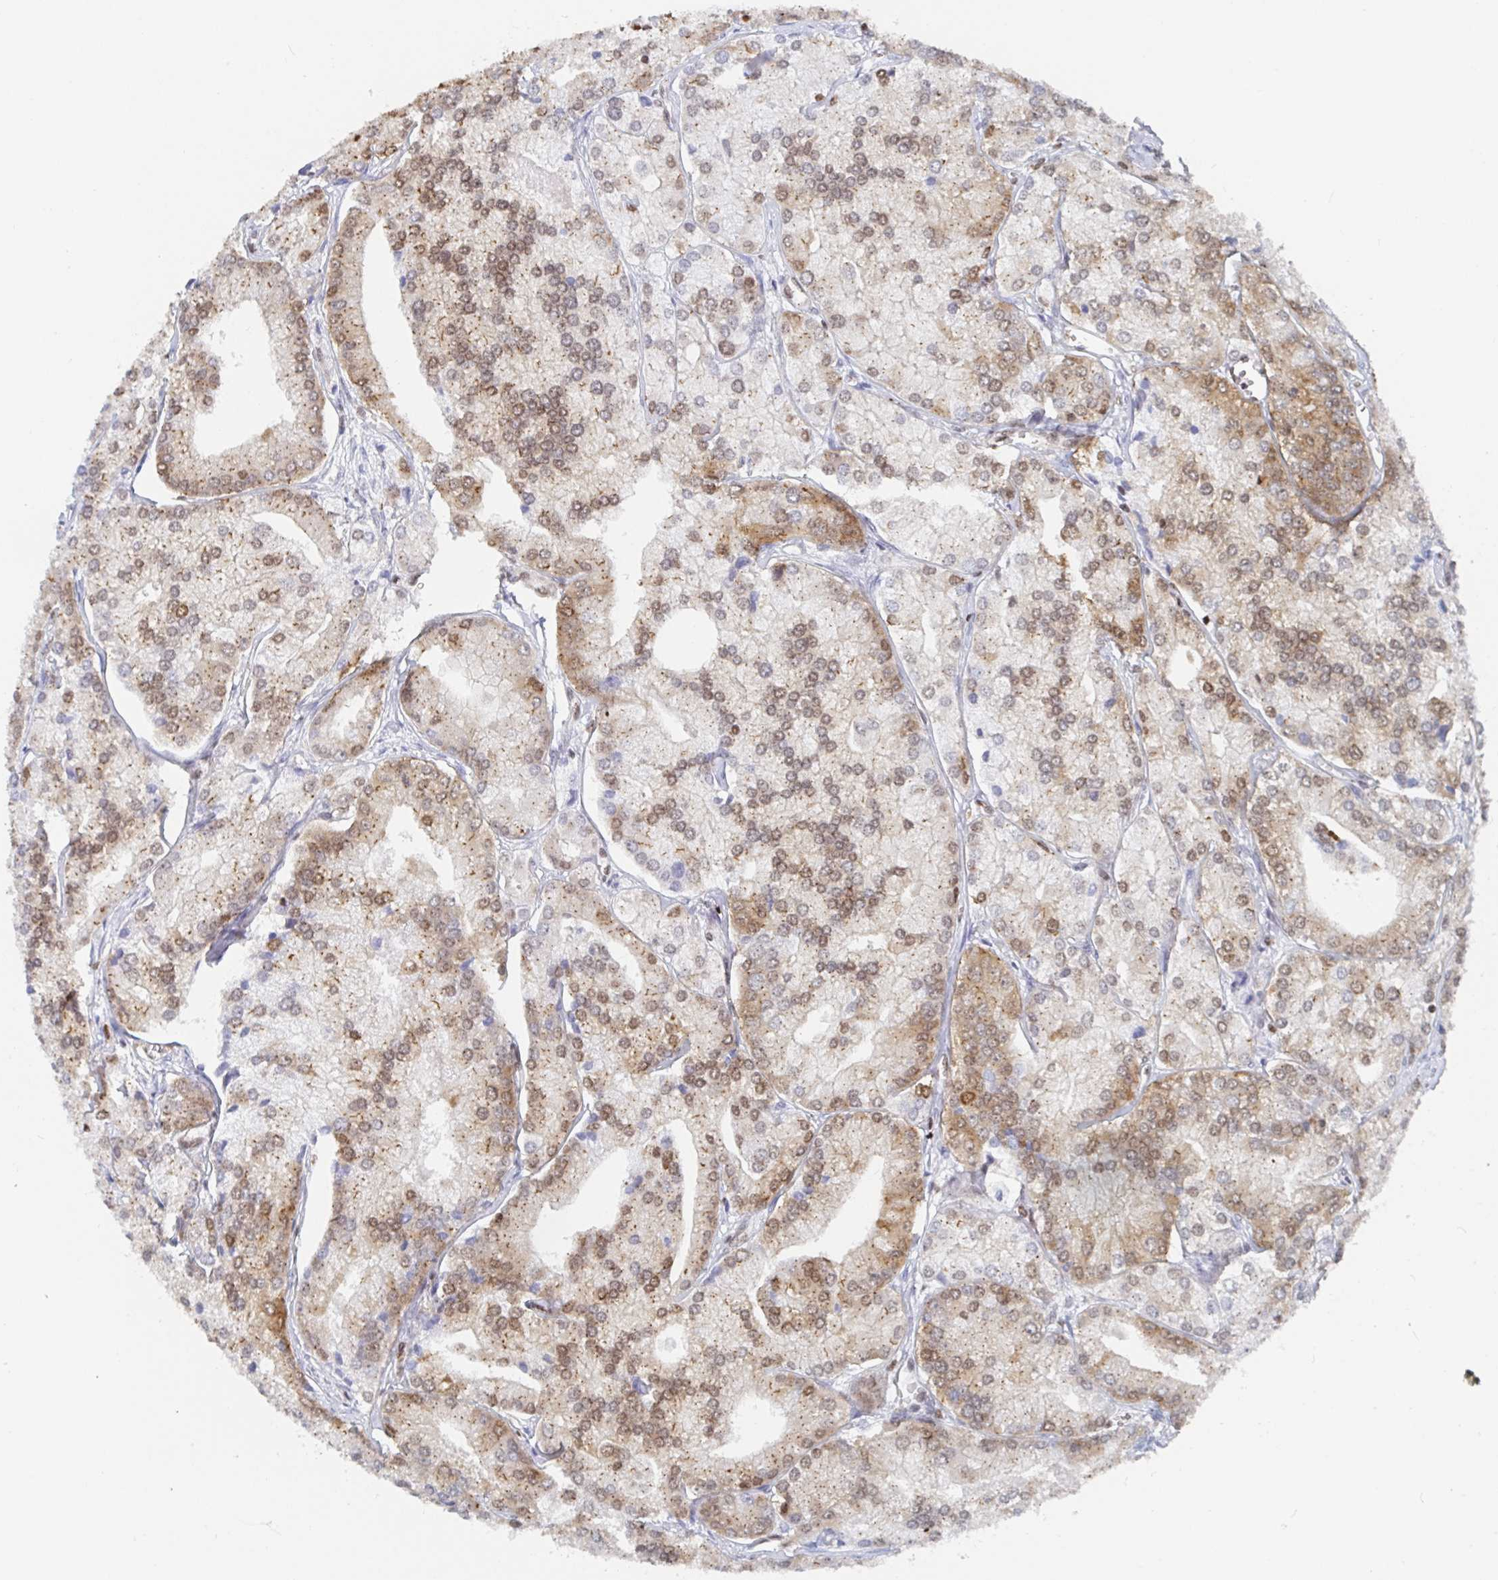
{"staining": {"intensity": "strong", "quantity": ">75%", "location": "nuclear"}, "tissue": "prostate cancer", "cell_type": "Tumor cells", "image_type": "cancer", "snomed": [{"axis": "morphology", "description": "Adenocarcinoma, High grade"}, {"axis": "topography", "description": "Prostate"}], "caption": "A brown stain labels strong nuclear expression of a protein in adenocarcinoma (high-grade) (prostate) tumor cells. The protein of interest is shown in brown color, while the nuclei are stained blue.", "gene": "EWSR1", "patient": {"sex": "male", "age": 61}}